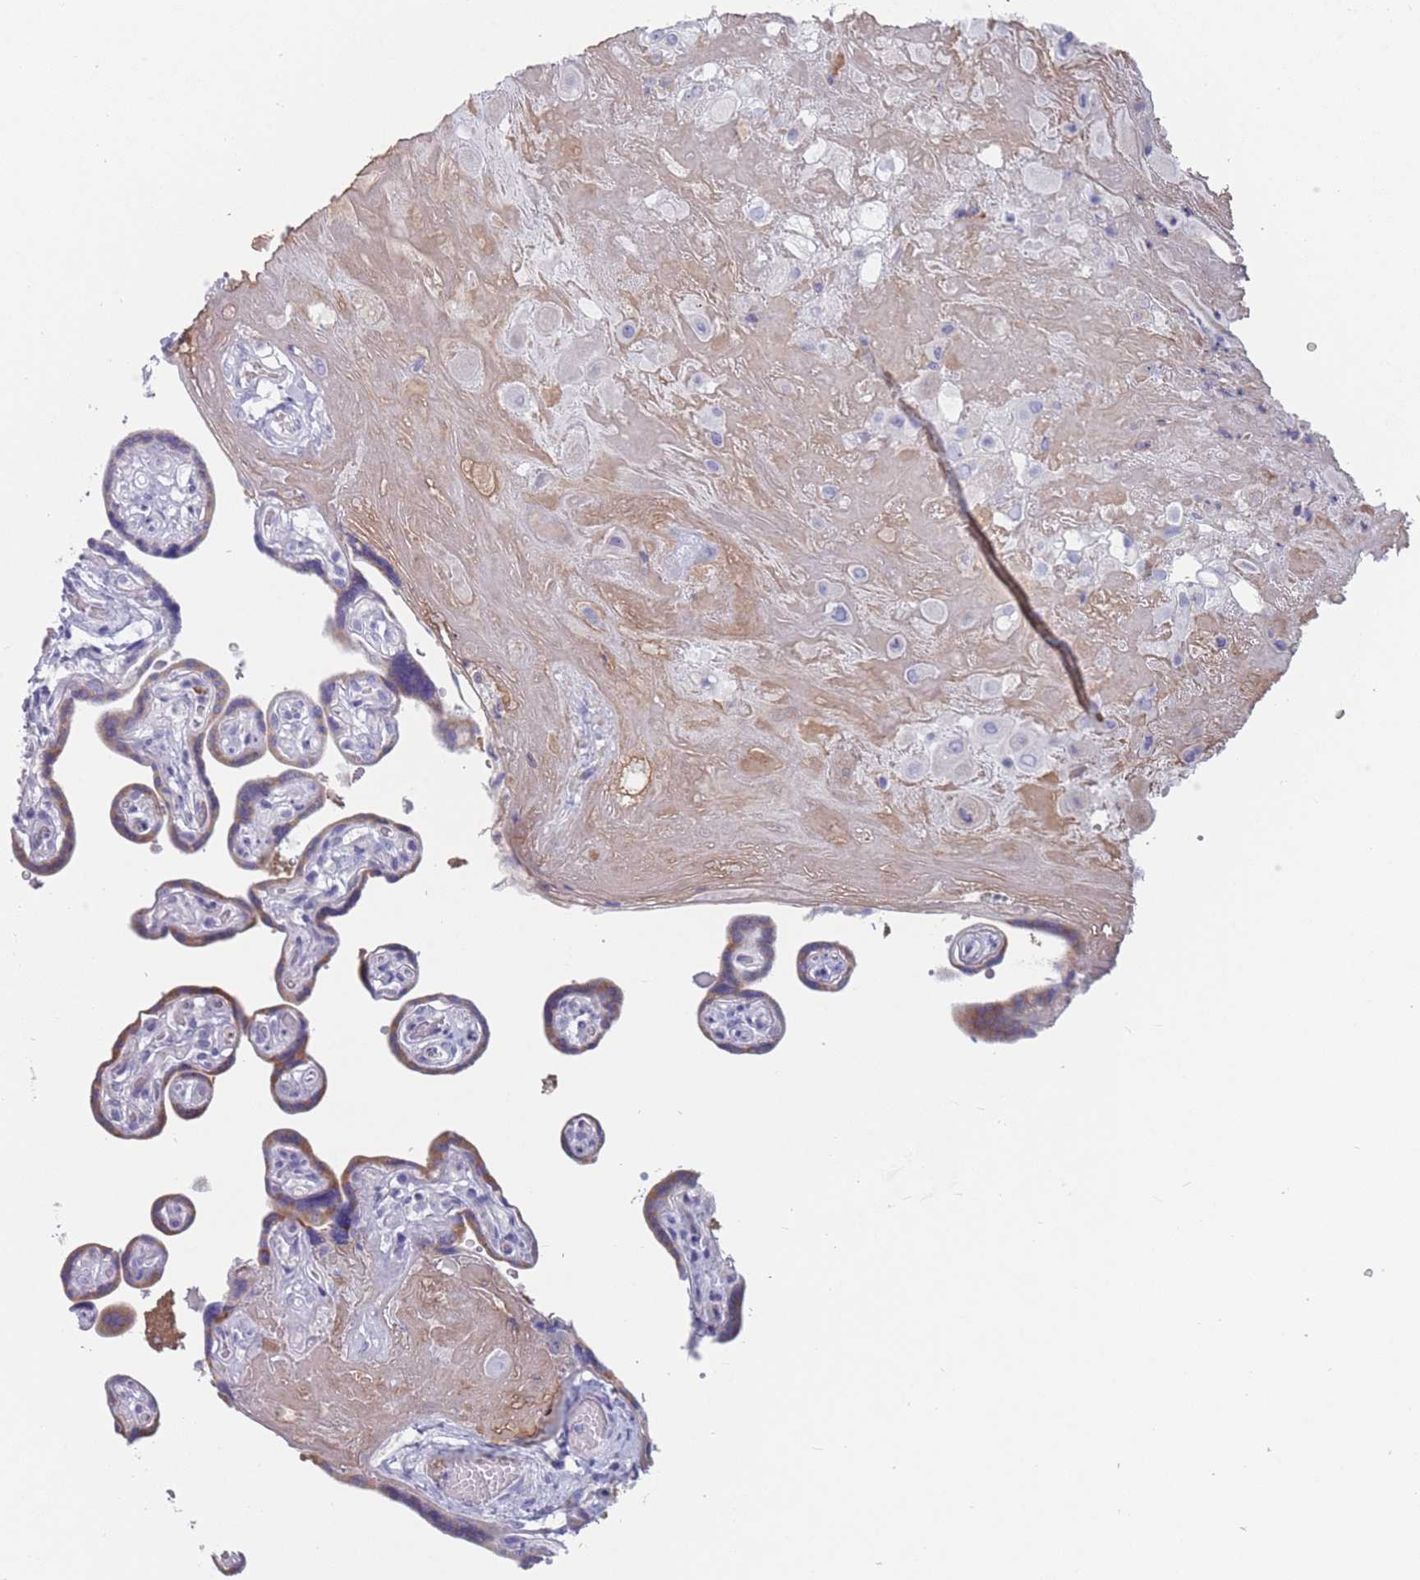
{"staining": {"intensity": "negative", "quantity": "none", "location": "none"}, "tissue": "placenta", "cell_type": "Decidual cells", "image_type": "normal", "snomed": [{"axis": "morphology", "description": "Normal tissue, NOS"}, {"axis": "topography", "description": "Placenta"}], "caption": "High power microscopy micrograph of an IHC micrograph of normal placenta, revealing no significant expression in decidual cells. The staining is performed using DAB (3,3'-diaminobenzidine) brown chromogen with nuclei counter-stained in using hematoxylin.", "gene": "ST8SIA5", "patient": {"sex": "female", "age": 32}}